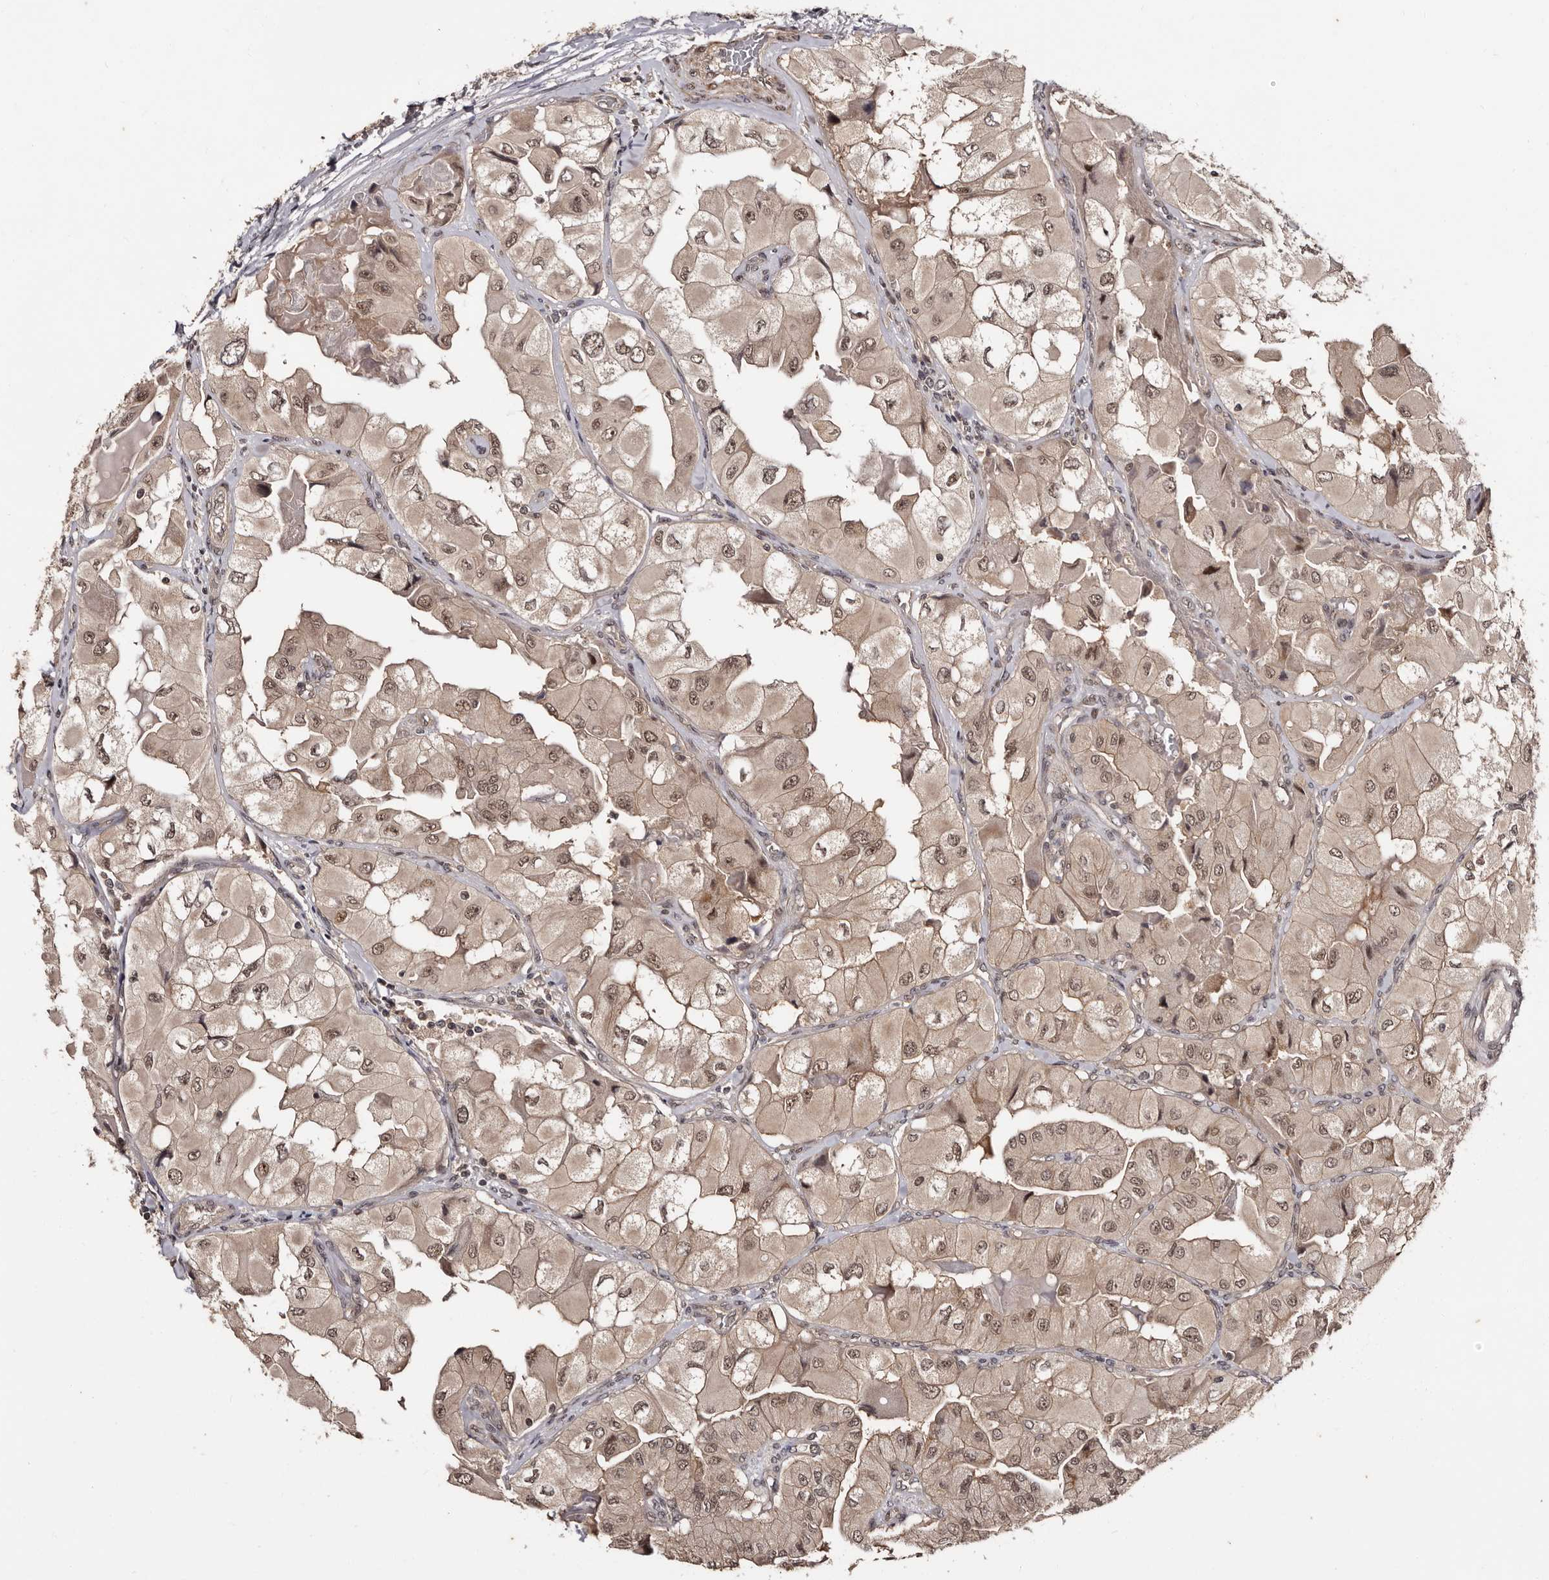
{"staining": {"intensity": "weak", "quantity": ">75%", "location": "cytoplasmic/membranous,nuclear"}, "tissue": "thyroid cancer", "cell_type": "Tumor cells", "image_type": "cancer", "snomed": [{"axis": "morphology", "description": "Papillary adenocarcinoma, NOS"}, {"axis": "topography", "description": "Thyroid gland"}], "caption": "Protein expression analysis of human papillary adenocarcinoma (thyroid) reveals weak cytoplasmic/membranous and nuclear expression in approximately >75% of tumor cells.", "gene": "TBC1D22B", "patient": {"sex": "female", "age": 59}}